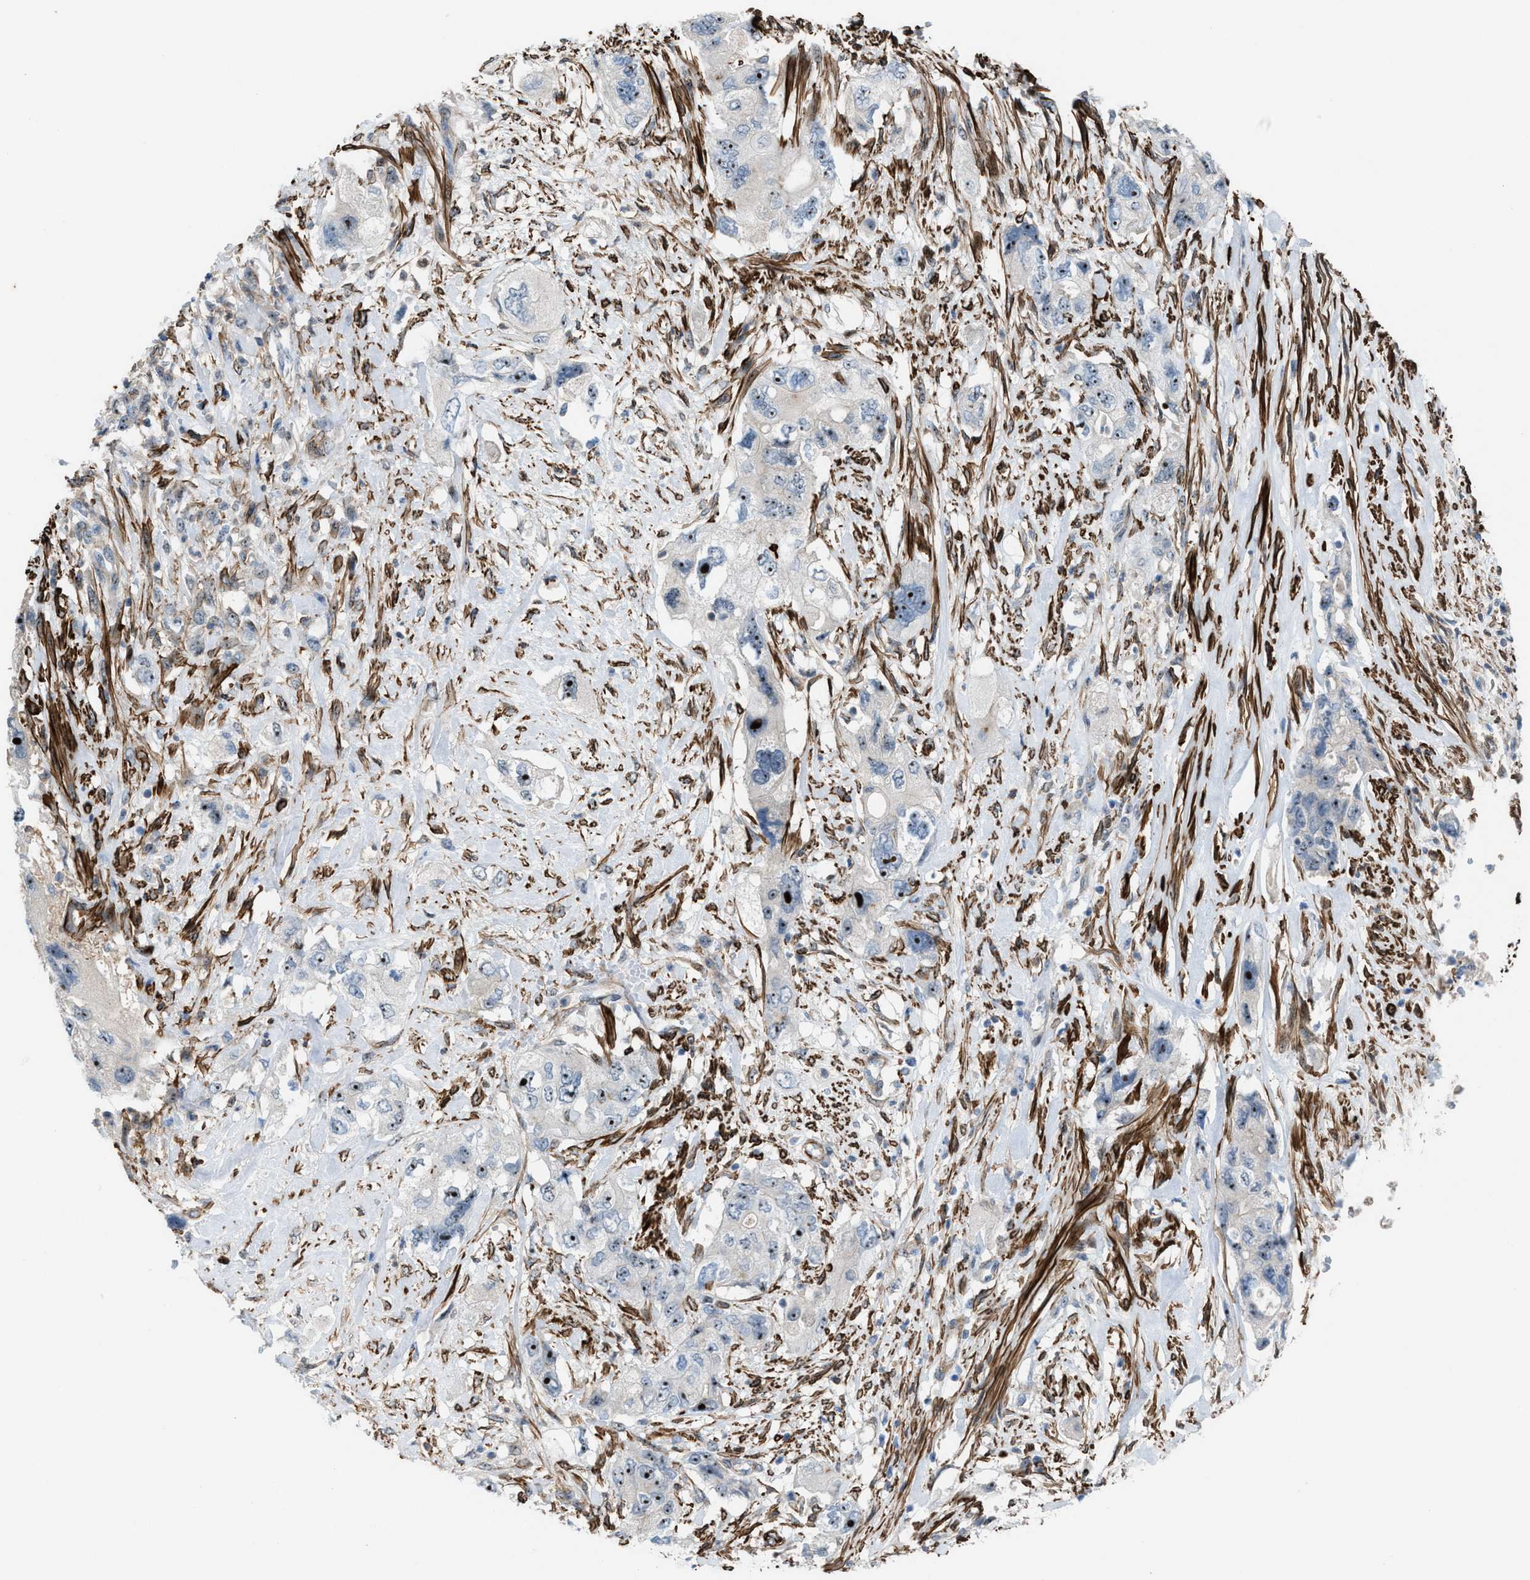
{"staining": {"intensity": "moderate", "quantity": ">75%", "location": "nuclear"}, "tissue": "pancreatic cancer", "cell_type": "Tumor cells", "image_type": "cancer", "snomed": [{"axis": "morphology", "description": "Adenocarcinoma, NOS"}, {"axis": "topography", "description": "Pancreas"}], "caption": "Moderate nuclear protein expression is seen in about >75% of tumor cells in pancreatic cancer. (DAB IHC with brightfield microscopy, high magnification).", "gene": "NQO2", "patient": {"sex": "female", "age": 73}}